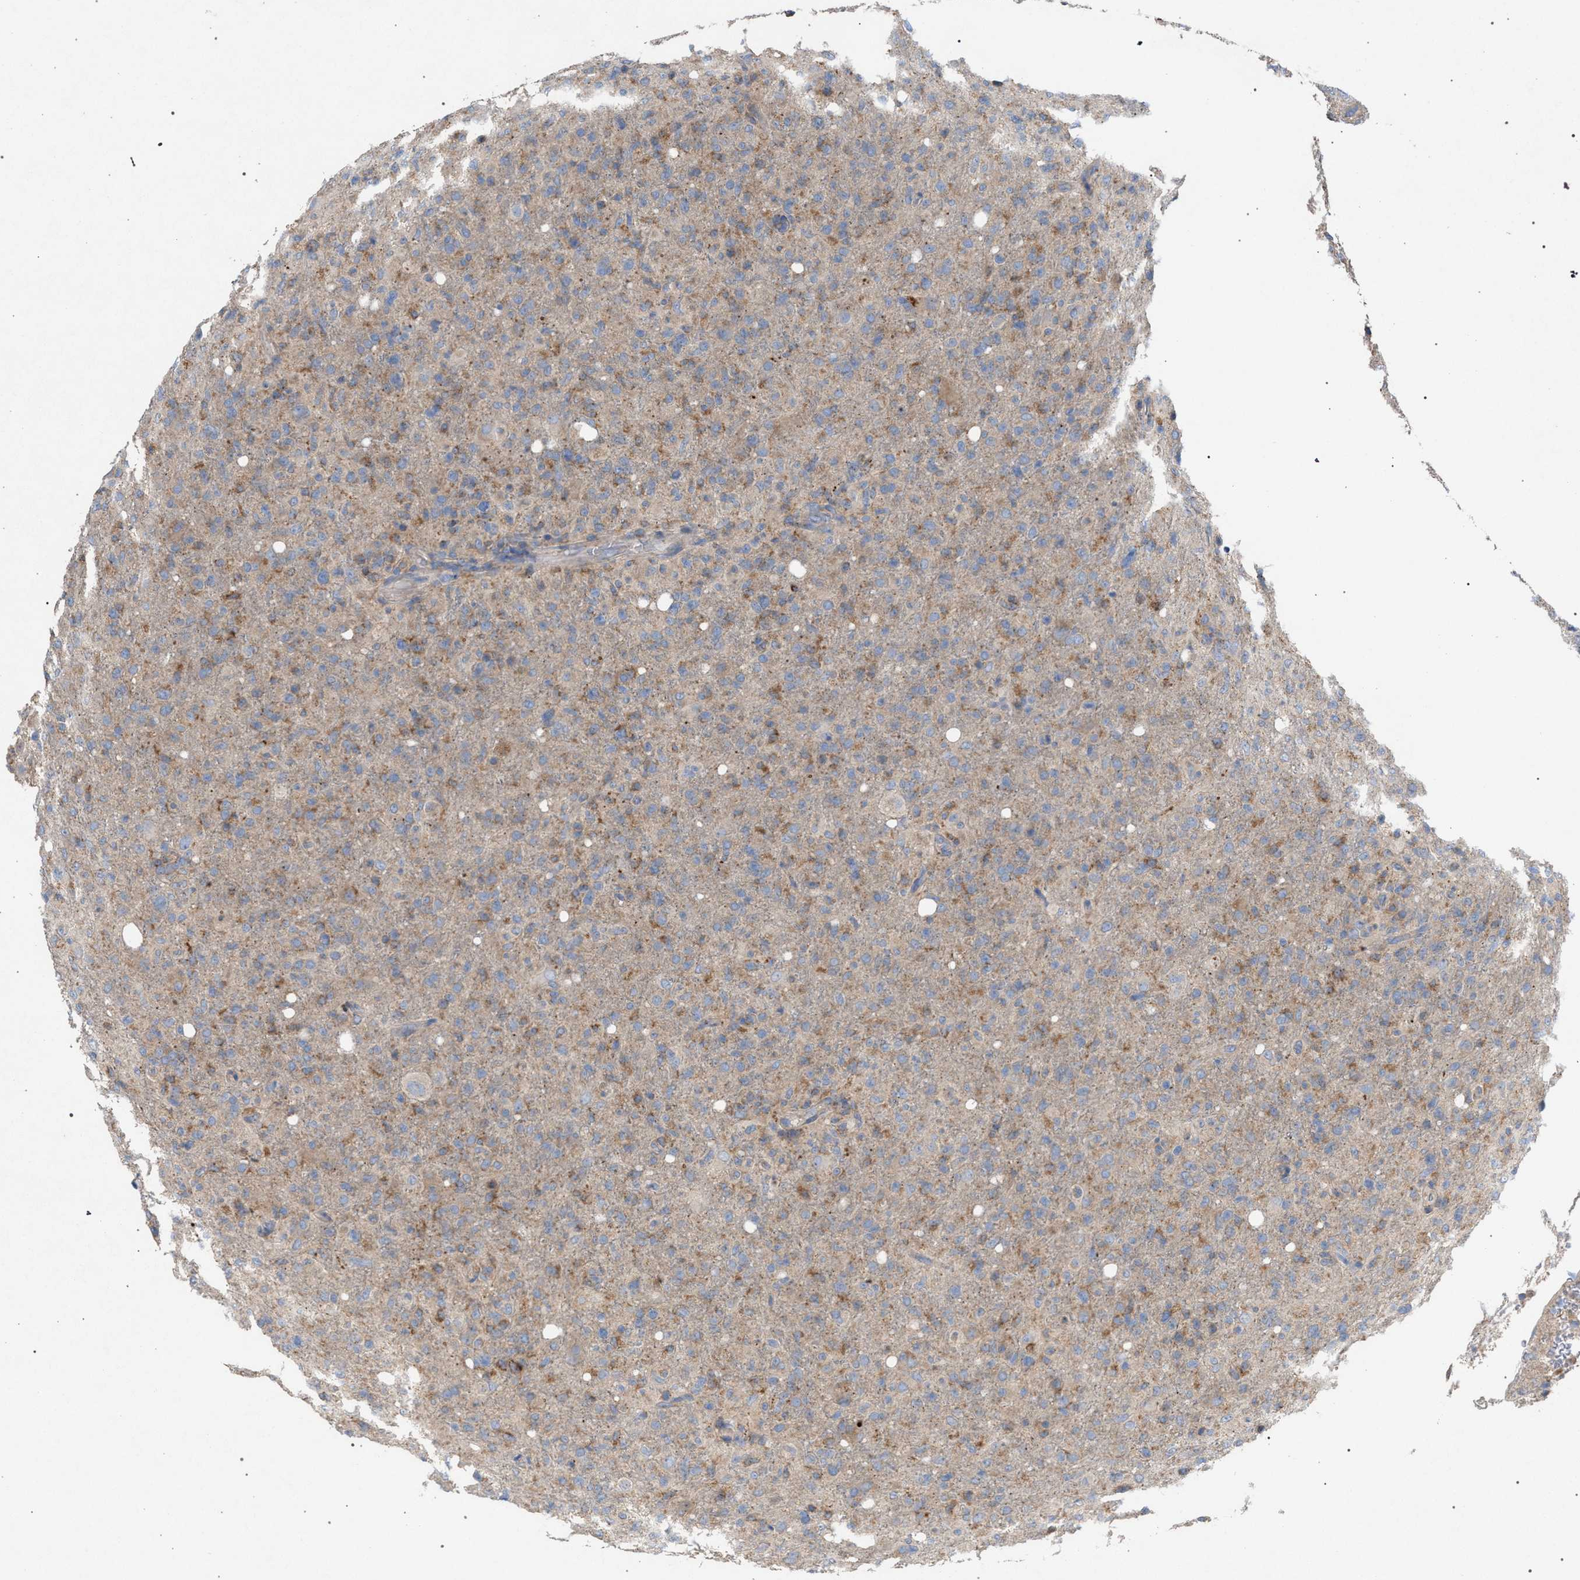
{"staining": {"intensity": "weak", "quantity": ">75%", "location": "cytoplasmic/membranous"}, "tissue": "glioma", "cell_type": "Tumor cells", "image_type": "cancer", "snomed": [{"axis": "morphology", "description": "Glioma, malignant, High grade"}, {"axis": "topography", "description": "Brain"}], "caption": "The immunohistochemical stain labels weak cytoplasmic/membranous staining in tumor cells of high-grade glioma (malignant) tissue.", "gene": "VPS13A", "patient": {"sex": "female", "age": 57}}